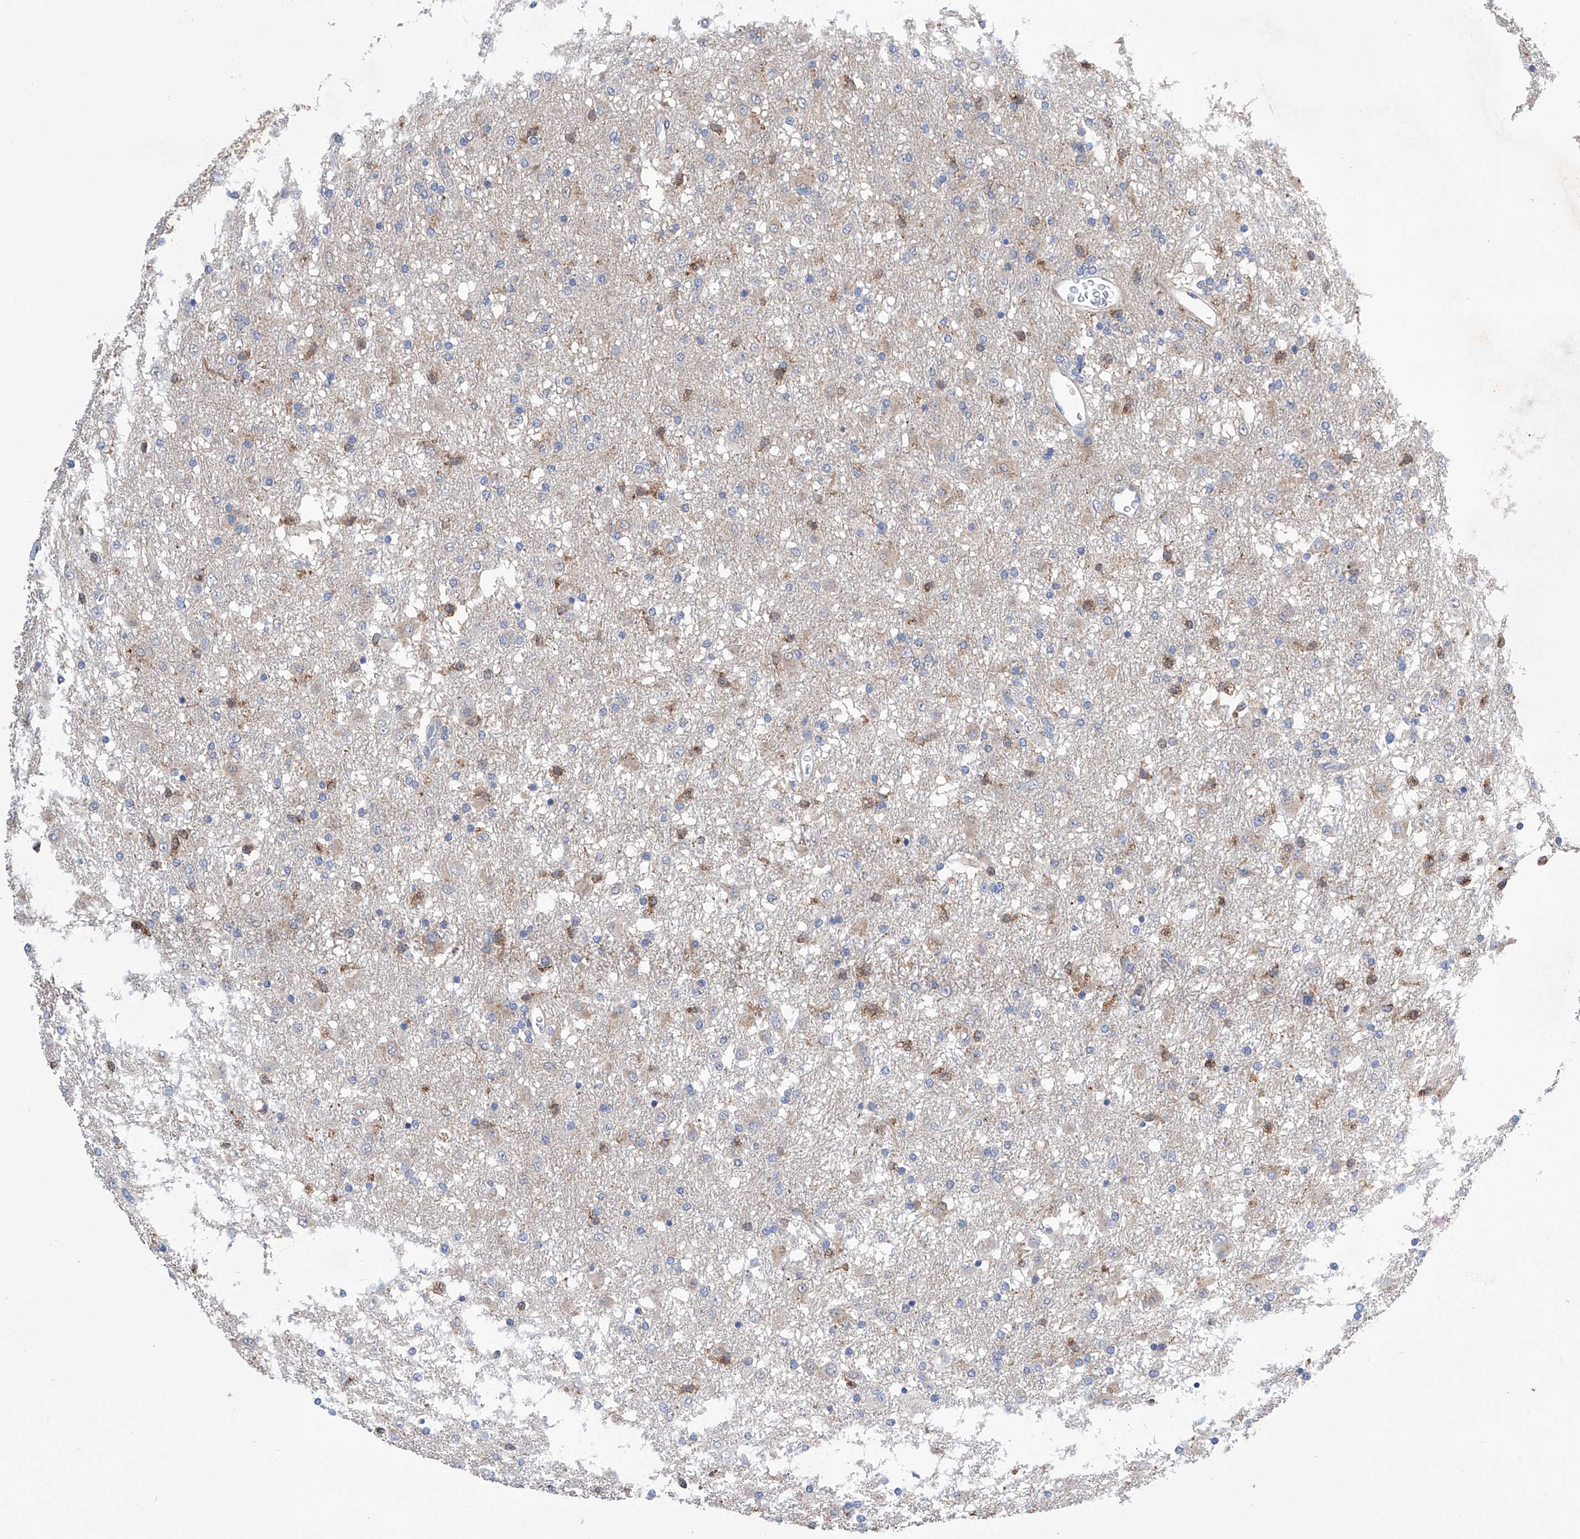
{"staining": {"intensity": "weak", "quantity": "<25%", "location": "cytoplasmic/membranous"}, "tissue": "glioma", "cell_type": "Tumor cells", "image_type": "cancer", "snomed": [{"axis": "morphology", "description": "Glioma, malignant, Low grade"}, {"axis": "topography", "description": "Brain"}], "caption": "Immunohistochemistry photomicrograph of neoplastic tissue: human glioma stained with DAB displays no significant protein expression in tumor cells.", "gene": "SPATA20", "patient": {"sex": "male", "age": 65}}